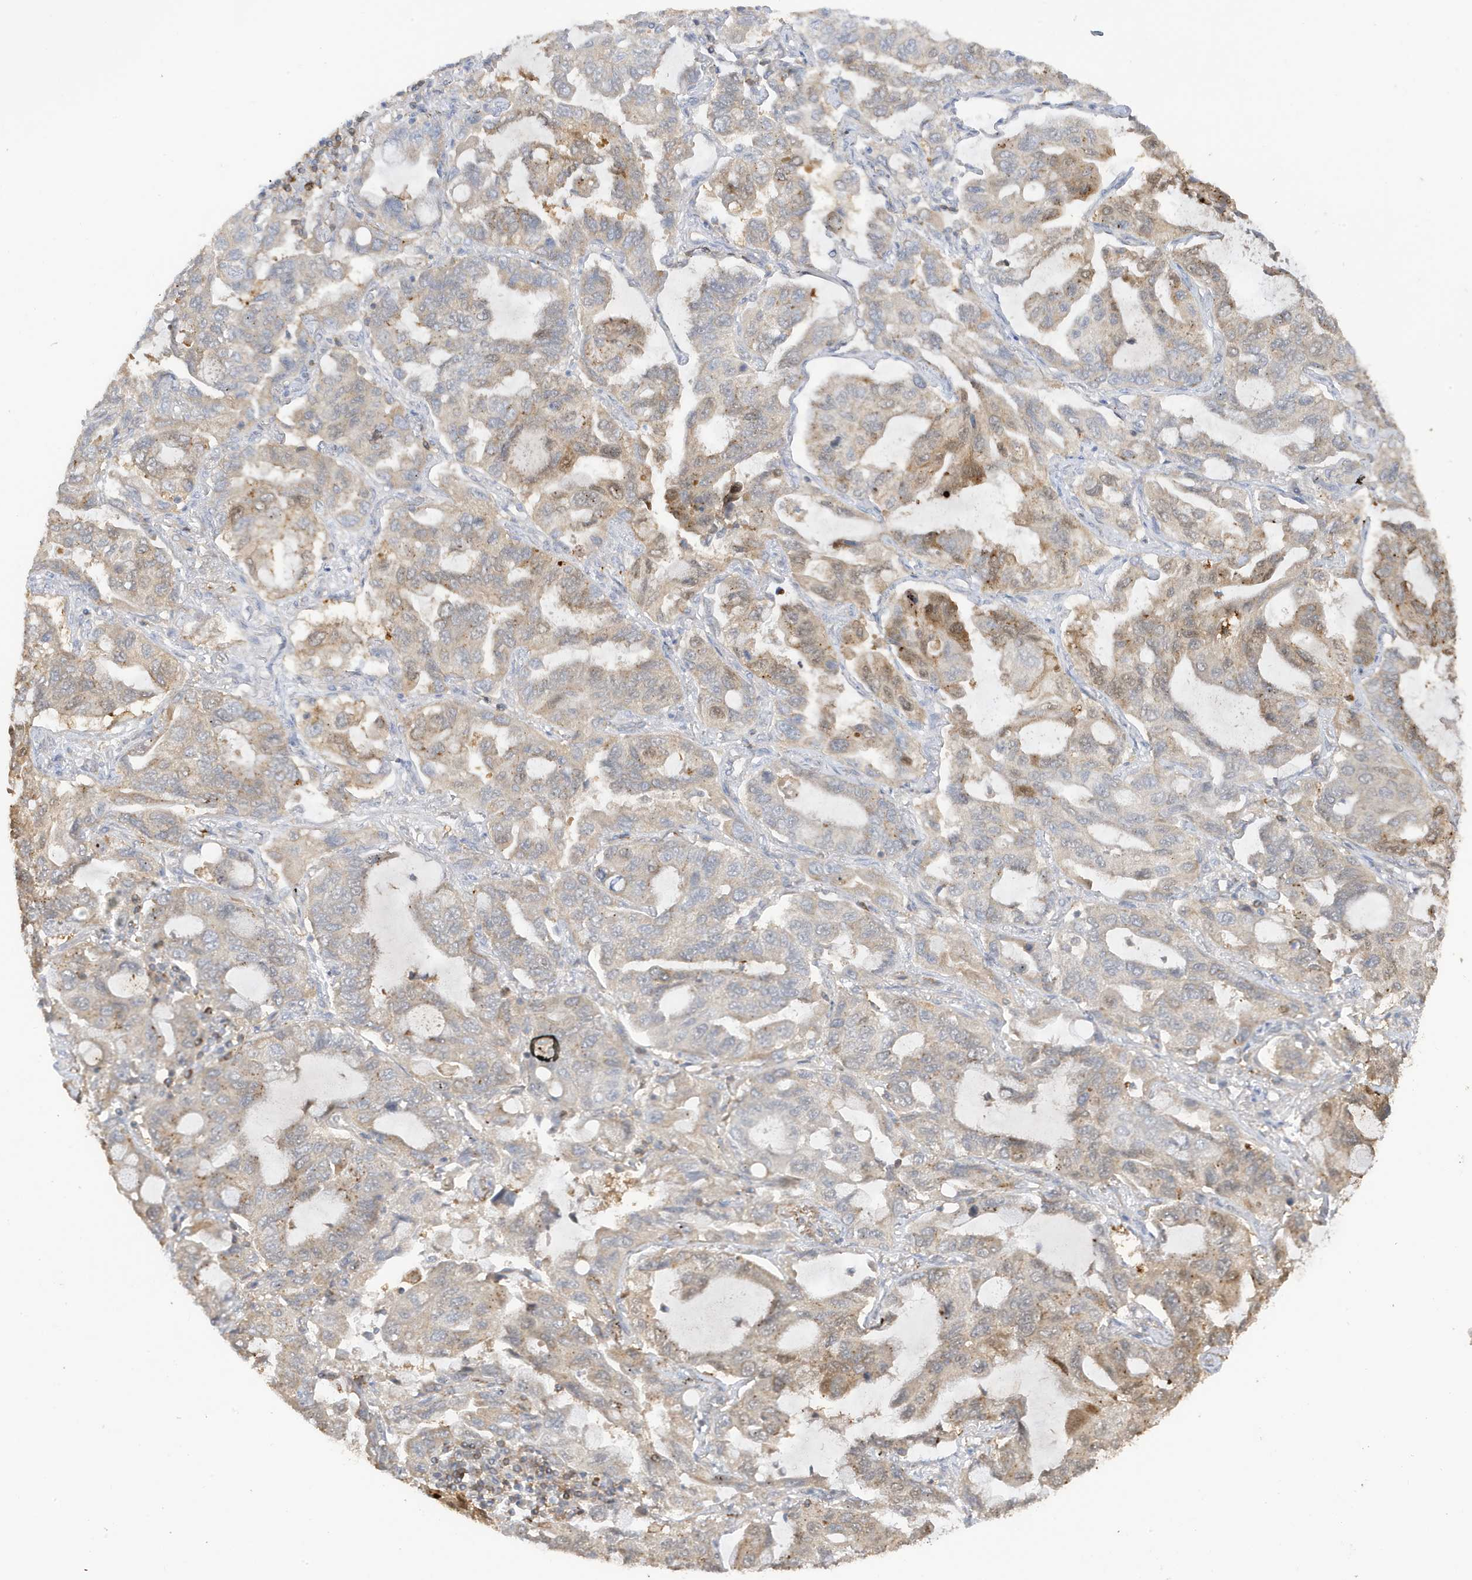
{"staining": {"intensity": "weak", "quantity": "25%-75%", "location": "cytoplasmic/membranous"}, "tissue": "lung cancer", "cell_type": "Tumor cells", "image_type": "cancer", "snomed": [{"axis": "morphology", "description": "Adenocarcinoma, NOS"}, {"axis": "topography", "description": "Lung"}], "caption": "Weak cytoplasmic/membranous protein staining is seen in approximately 25%-75% of tumor cells in adenocarcinoma (lung).", "gene": "PHACTR2", "patient": {"sex": "male", "age": 64}}